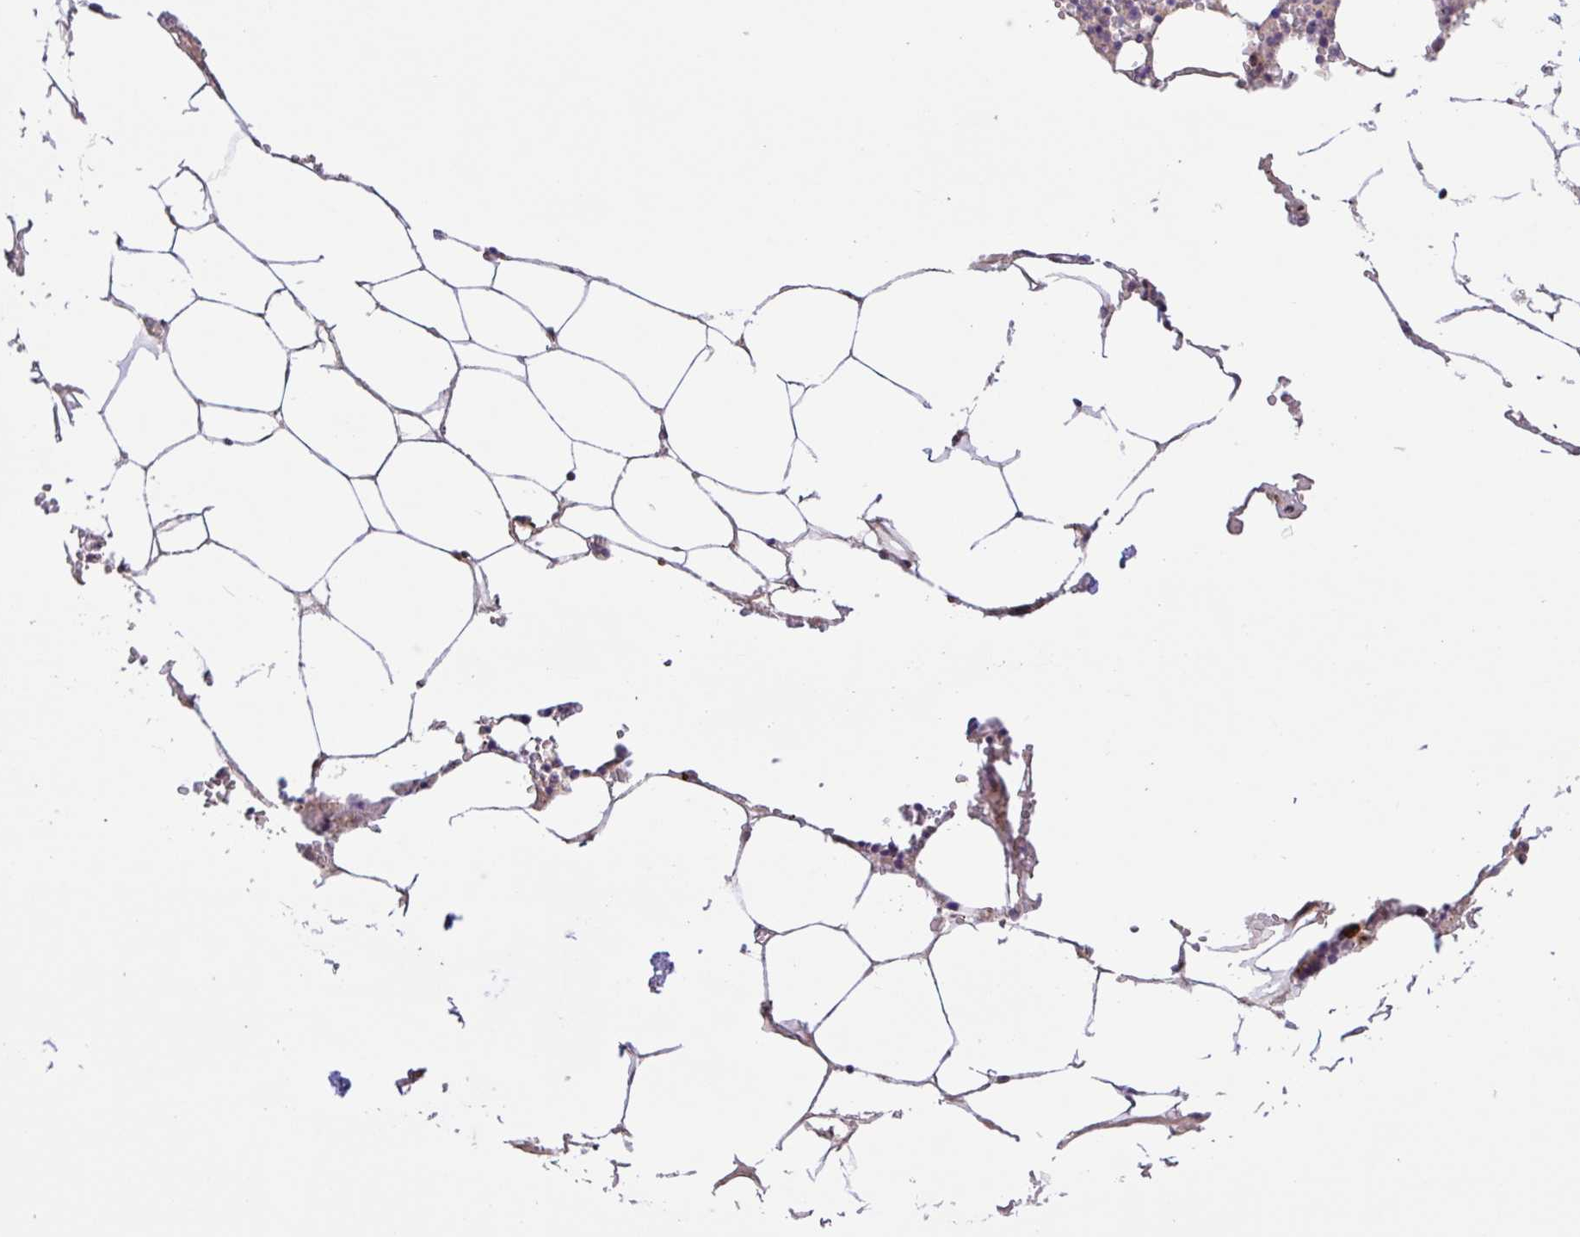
{"staining": {"intensity": "strong", "quantity": "<25%", "location": "cytoplasmic/membranous"}, "tissue": "bone marrow", "cell_type": "Hematopoietic cells", "image_type": "normal", "snomed": [{"axis": "morphology", "description": "Normal tissue, NOS"}, {"axis": "topography", "description": "Bone marrow"}], "caption": "Approximately <25% of hematopoietic cells in benign bone marrow exhibit strong cytoplasmic/membranous protein positivity as visualized by brown immunohistochemical staining.", "gene": "INTS10", "patient": {"sex": "male", "age": 54}}